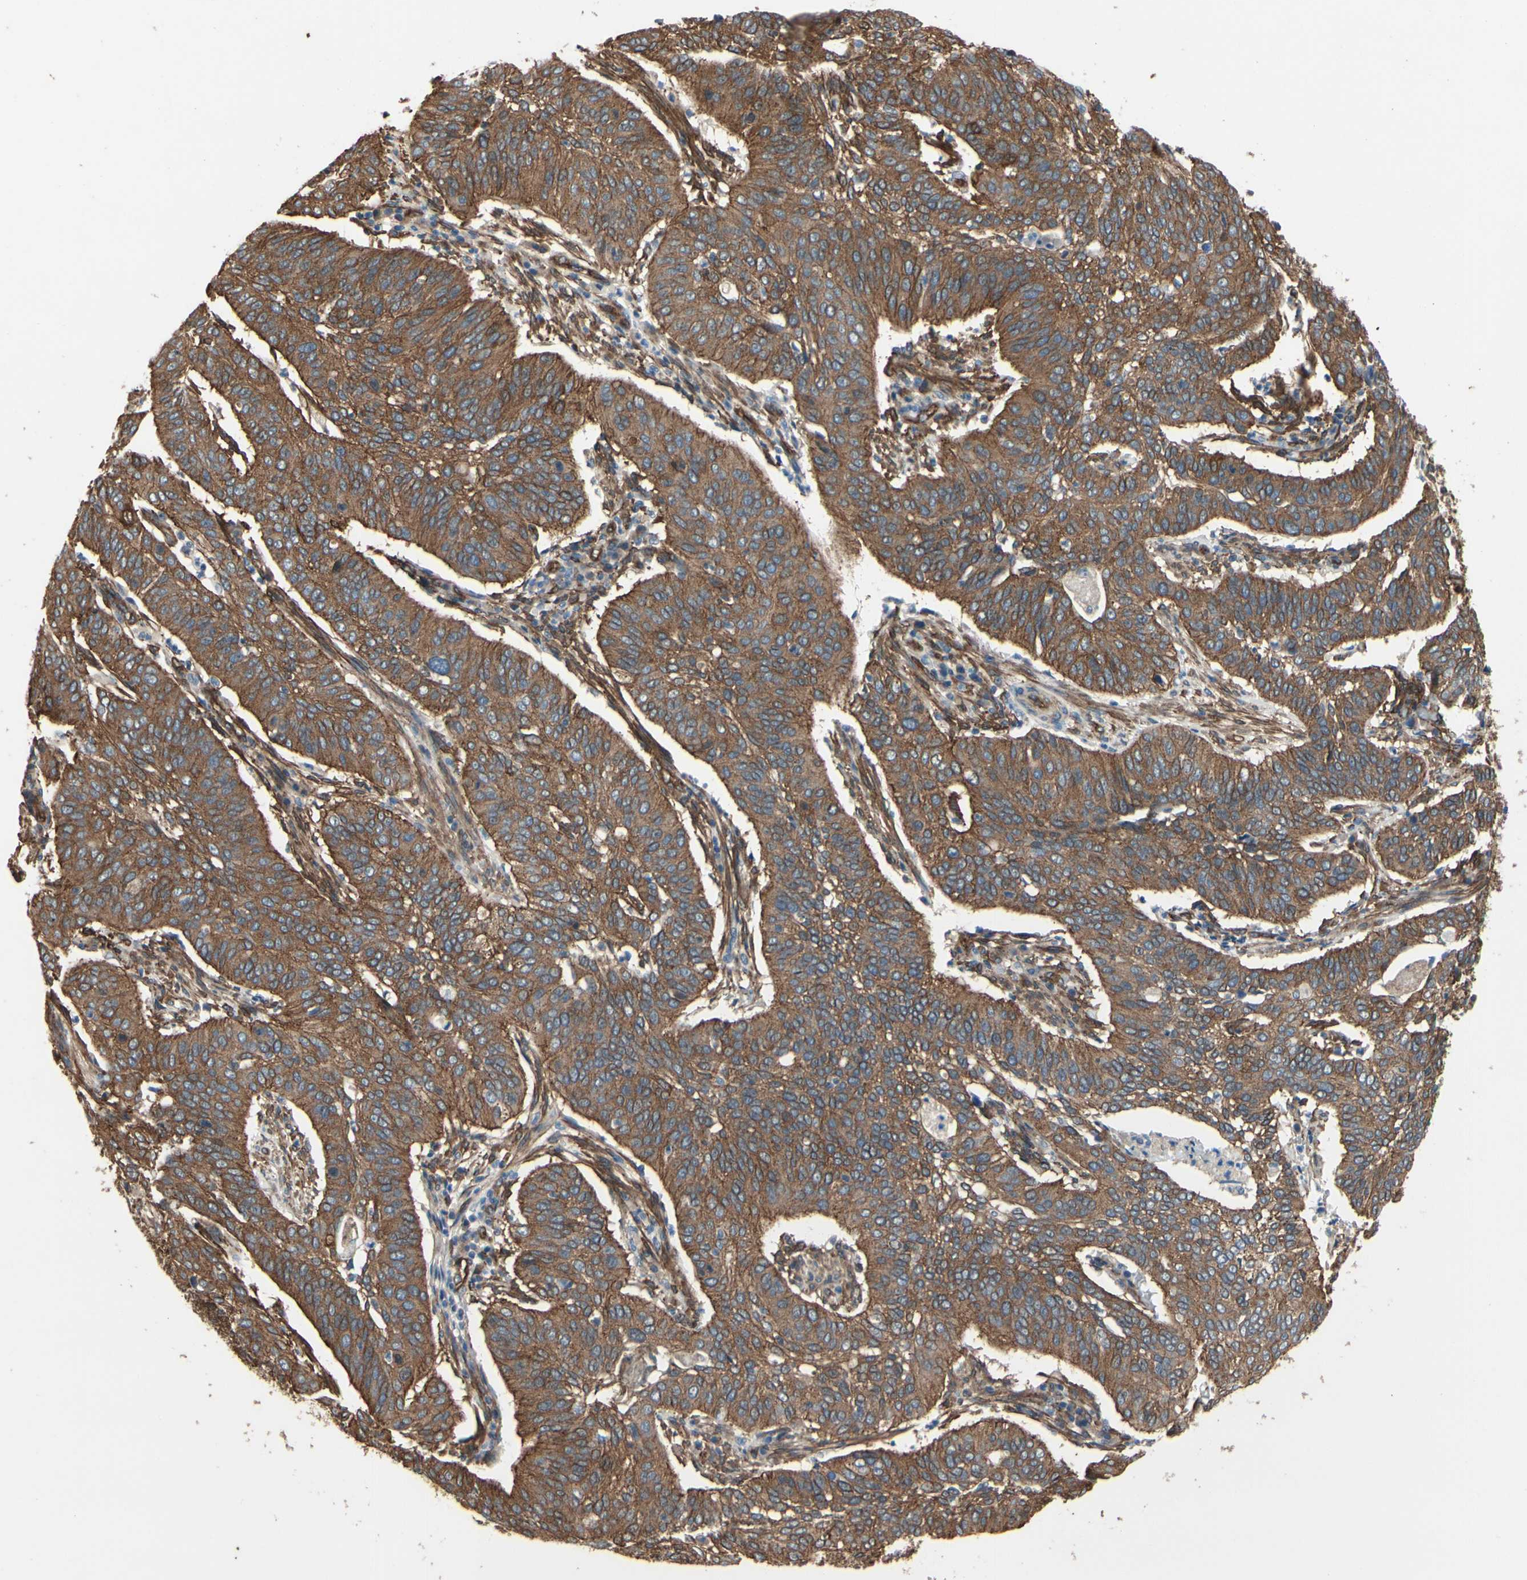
{"staining": {"intensity": "moderate", "quantity": ">75%", "location": "cytoplasmic/membranous"}, "tissue": "cervical cancer", "cell_type": "Tumor cells", "image_type": "cancer", "snomed": [{"axis": "morphology", "description": "Squamous cell carcinoma, NOS"}, {"axis": "topography", "description": "Cervix"}], "caption": "A brown stain labels moderate cytoplasmic/membranous expression of a protein in squamous cell carcinoma (cervical) tumor cells.", "gene": "CTTNBP2", "patient": {"sex": "female", "age": 39}}